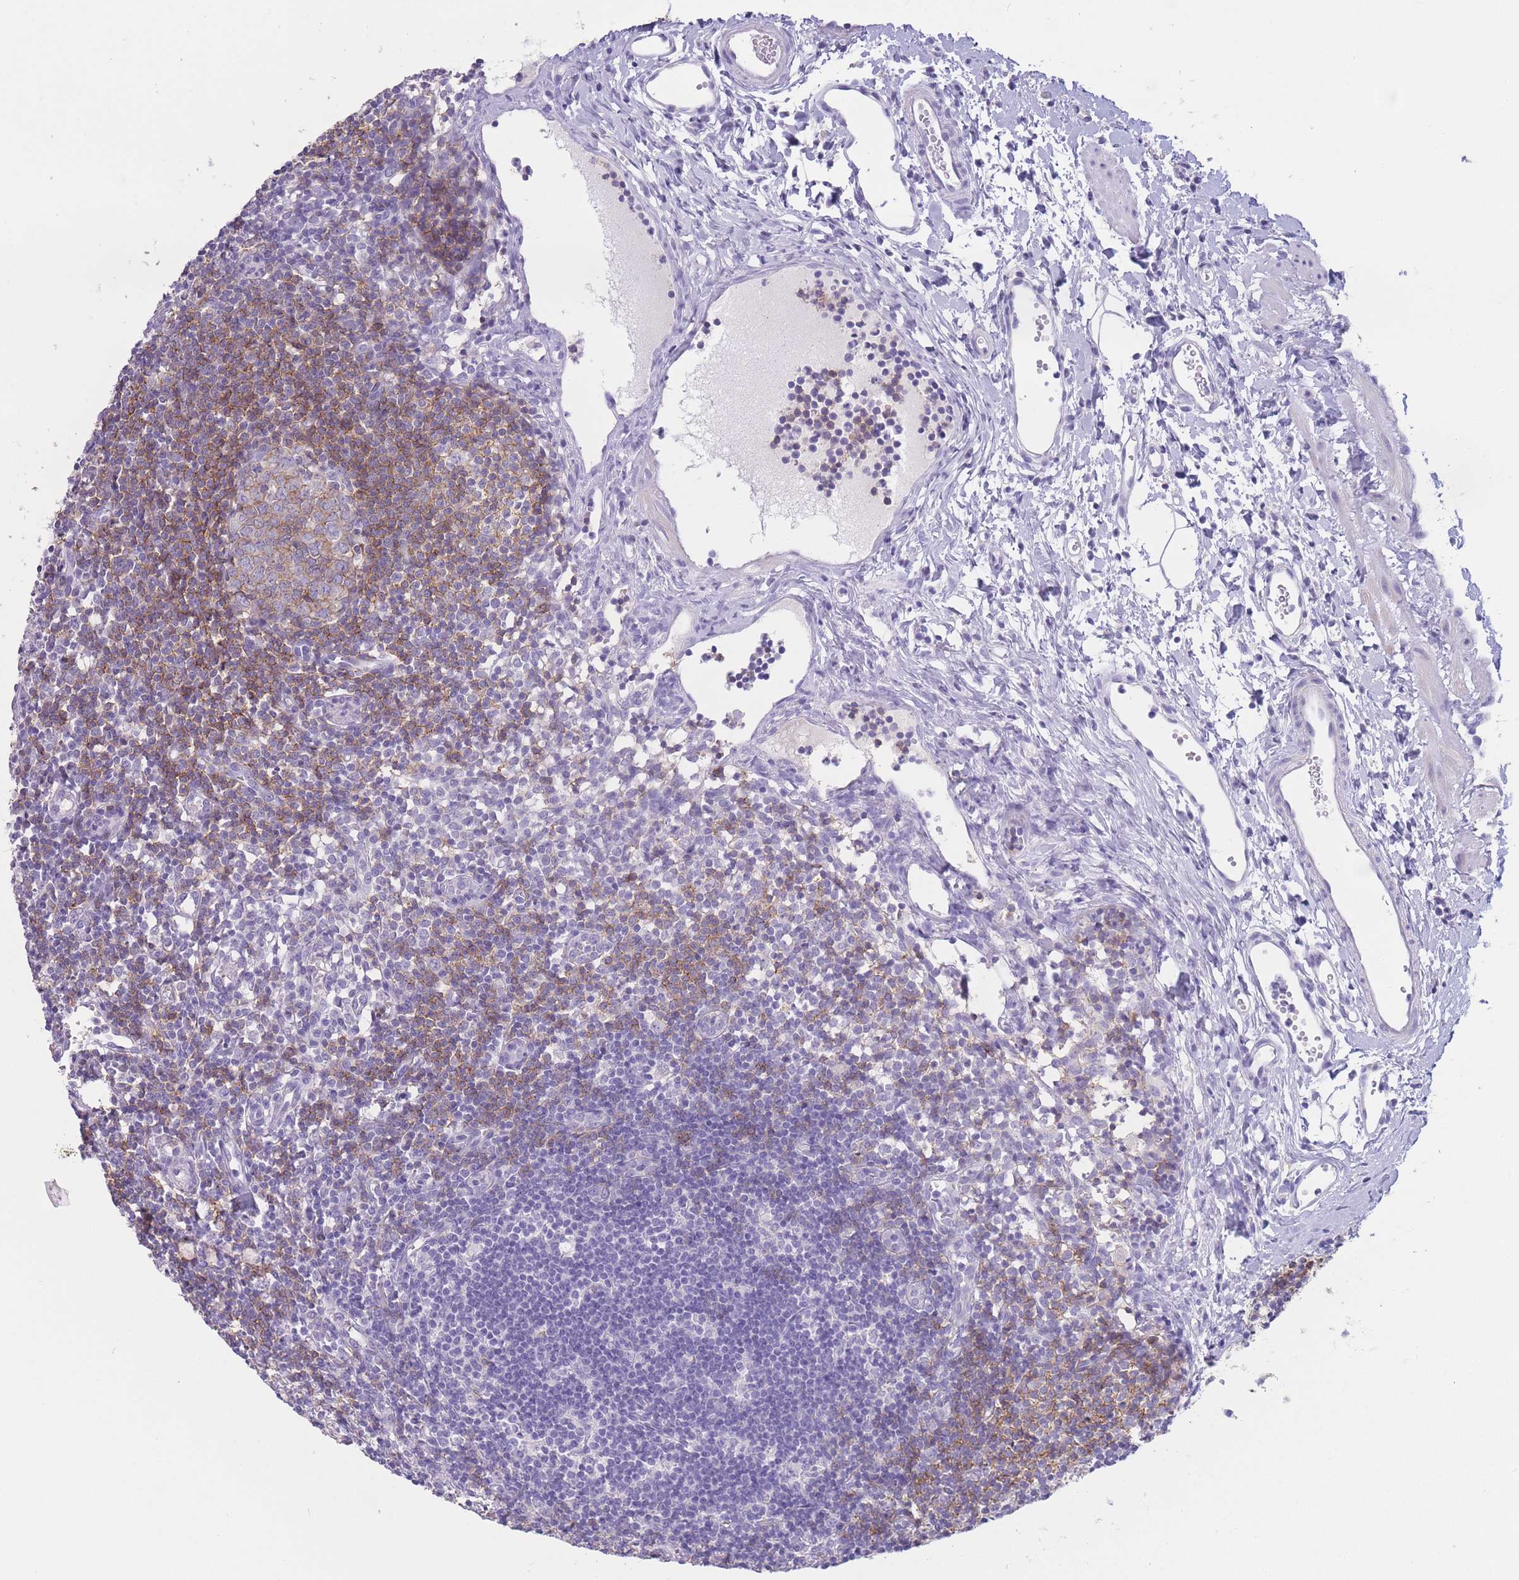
{"staining": {"intensity": "weak", "quantity": "25%-75%", "location": "cytoplasmic/membranous"}, "tissue": "lymph node", "cell_type": "Germinal center cells", "image_type": "normal", "snomed": [{"axis": "morphology", "description": "Normal tissue, NOS"}, {"axis": "topography", "description": "Lymph node"}], "caption": "Benign lymph node reveals weak cytoplasmic/membranous positivity in approximately 25%-75% of germinal center cells.", "gene": "CD37", "patient": {"sex": "female", "age": 37}}